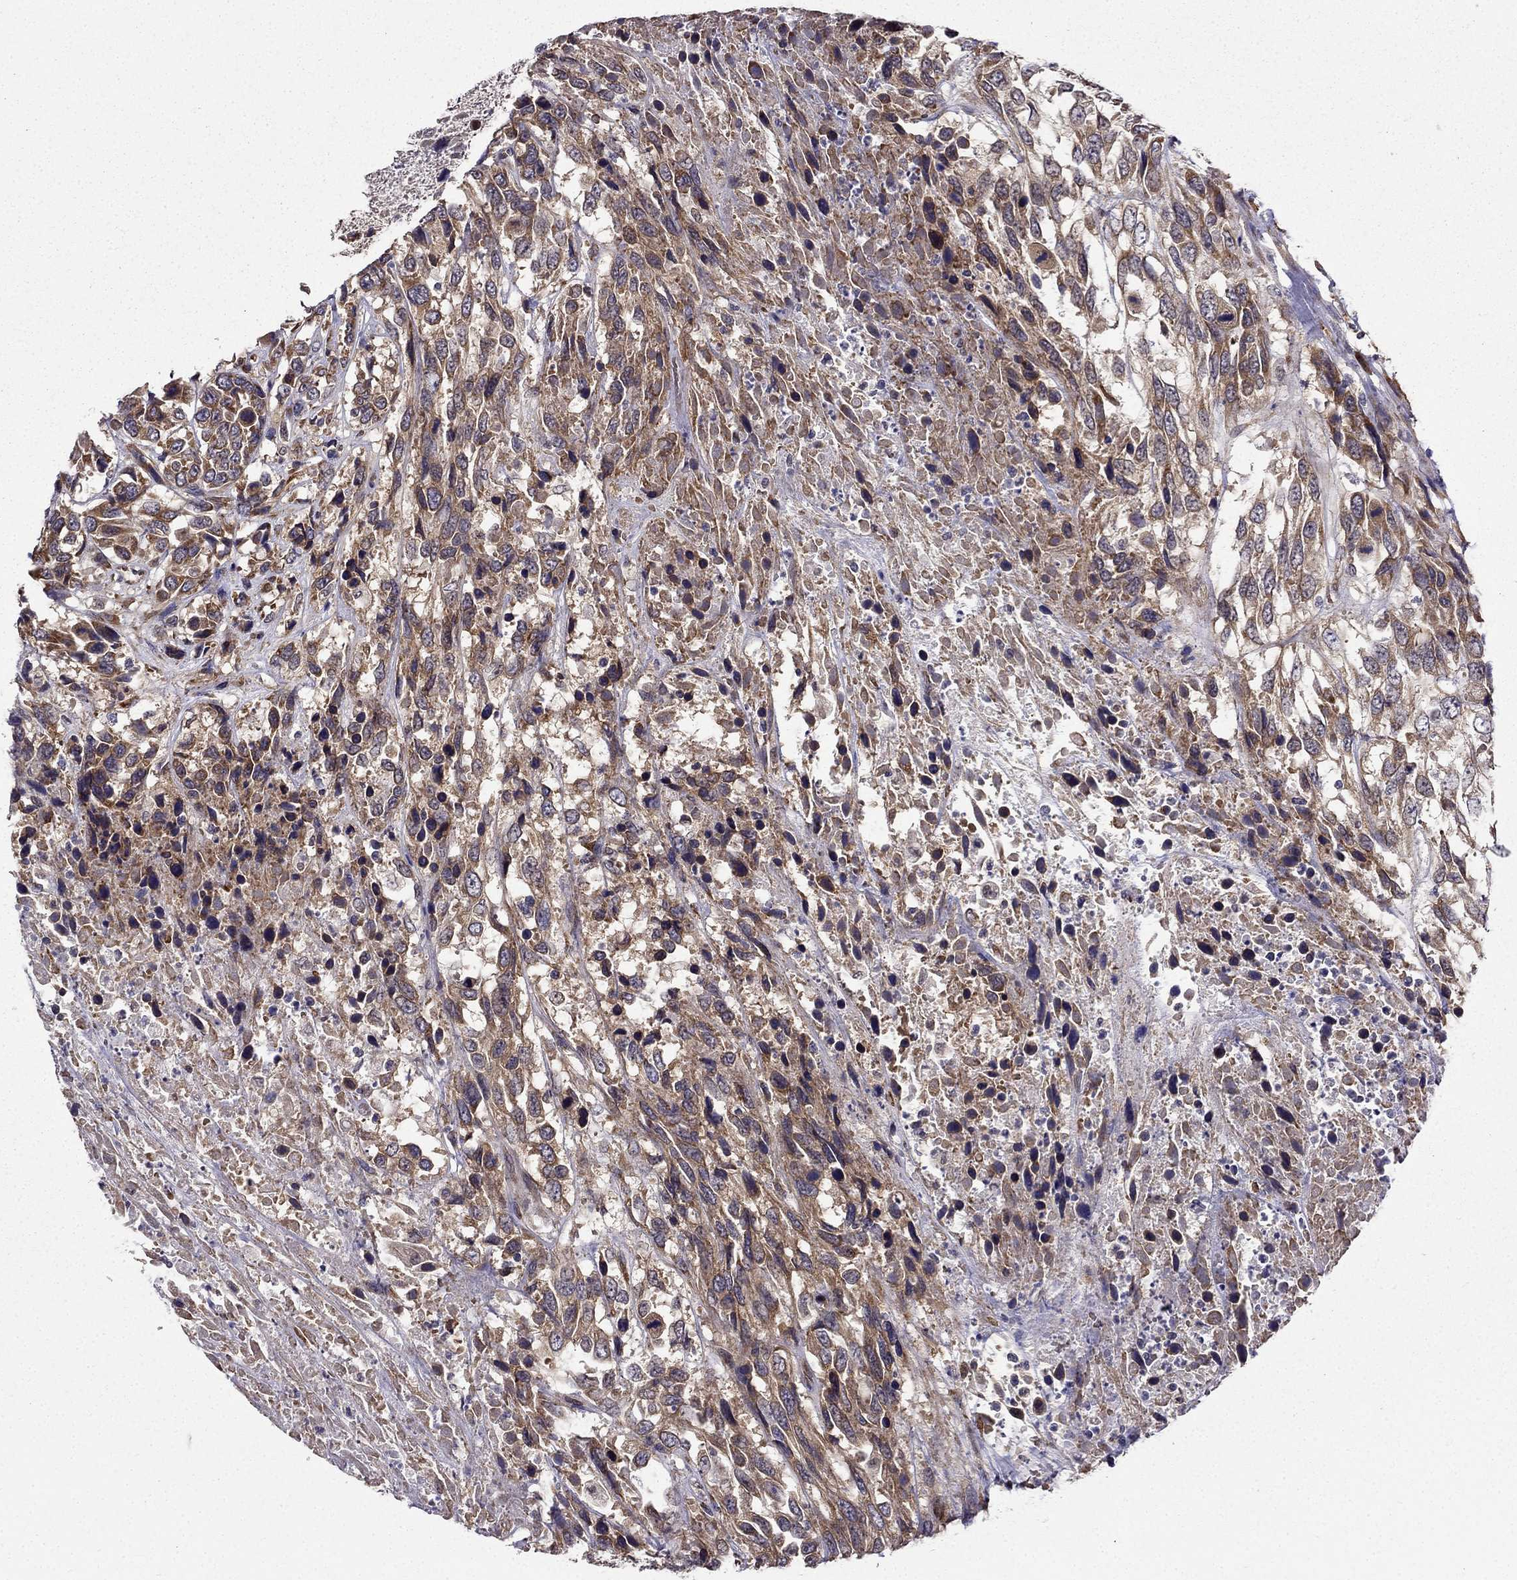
{"staining": {"intensity": "moderate", "quantity": "25%-75%", "location": "cytoplasmic/membranous"}, "tissue": "urothelial cancer", "cell_type": "Tumor cells", "image_type": "cancer", "snomed": [{"axis": "morphology", "description": "Urothelial carcinoma, High grade"}, {"axis": "topography", "description": "Urinary bladder"}], "caption": "Urothelial cancer tissue displays moderate cytoplasmic/membranous positivity in about 25%-75% of tumor cells", "gene": "ARHGEF28", "patient": {"sex": "female", "age": 70}}